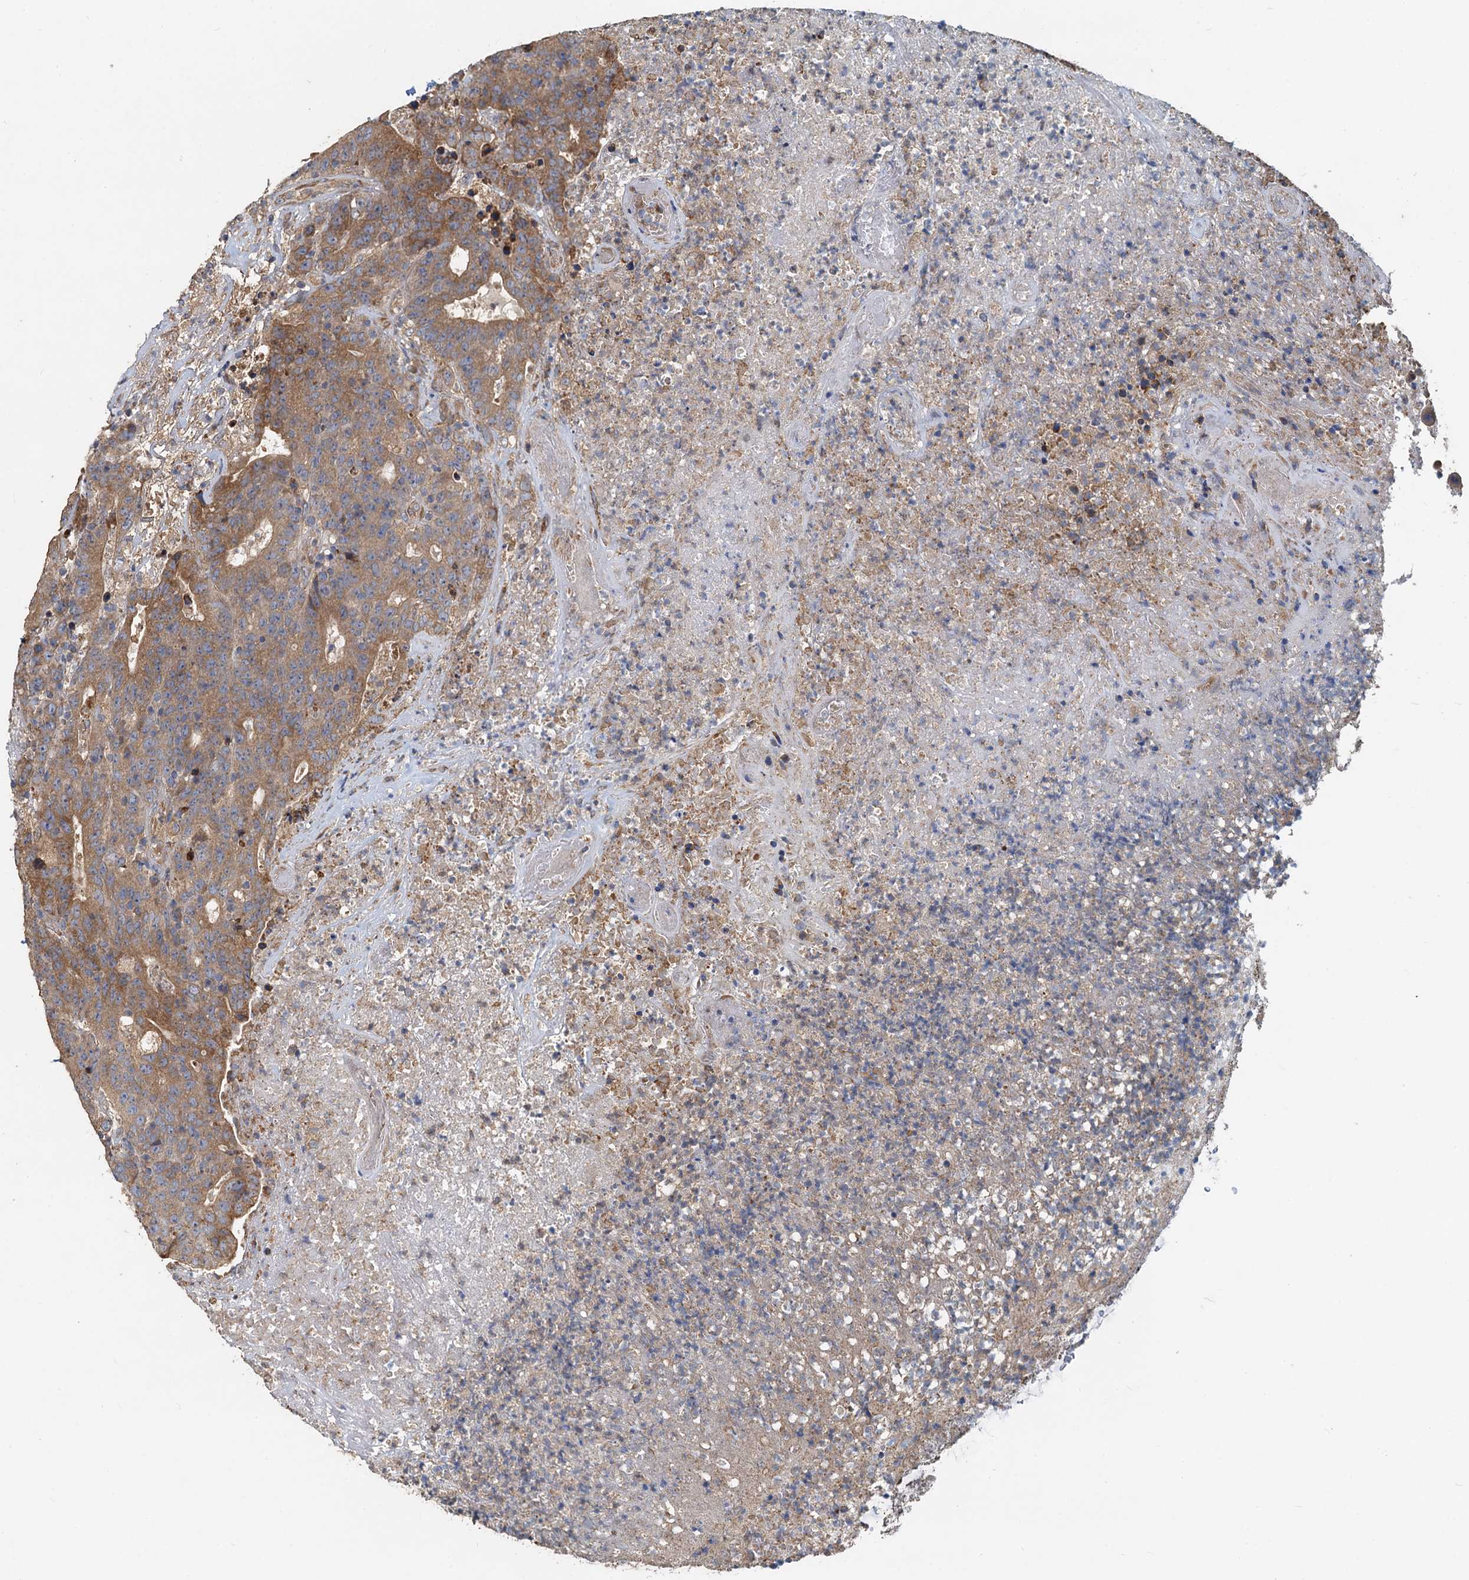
{"staining": {"intensity": "moderate", "quantity": ">75%", "location": "cytoplasmic/membranous"}, "tissue": "colorectal cancer", "cell_type": "Tumor cells", "image_type": "cancer", "snomed": [{"axis": "morphology", "description": "Adenocarcinoma, NOS"}, {"axis": "topography", "description": "Colon"}], "caption": "Moderate cytoplasmic/membranous positivity is appreciated in about >75% of tumor cells in colorectal adenocarcinoma.", "gene": "HYI", "patient": {"sex": "female", "age": 75}}